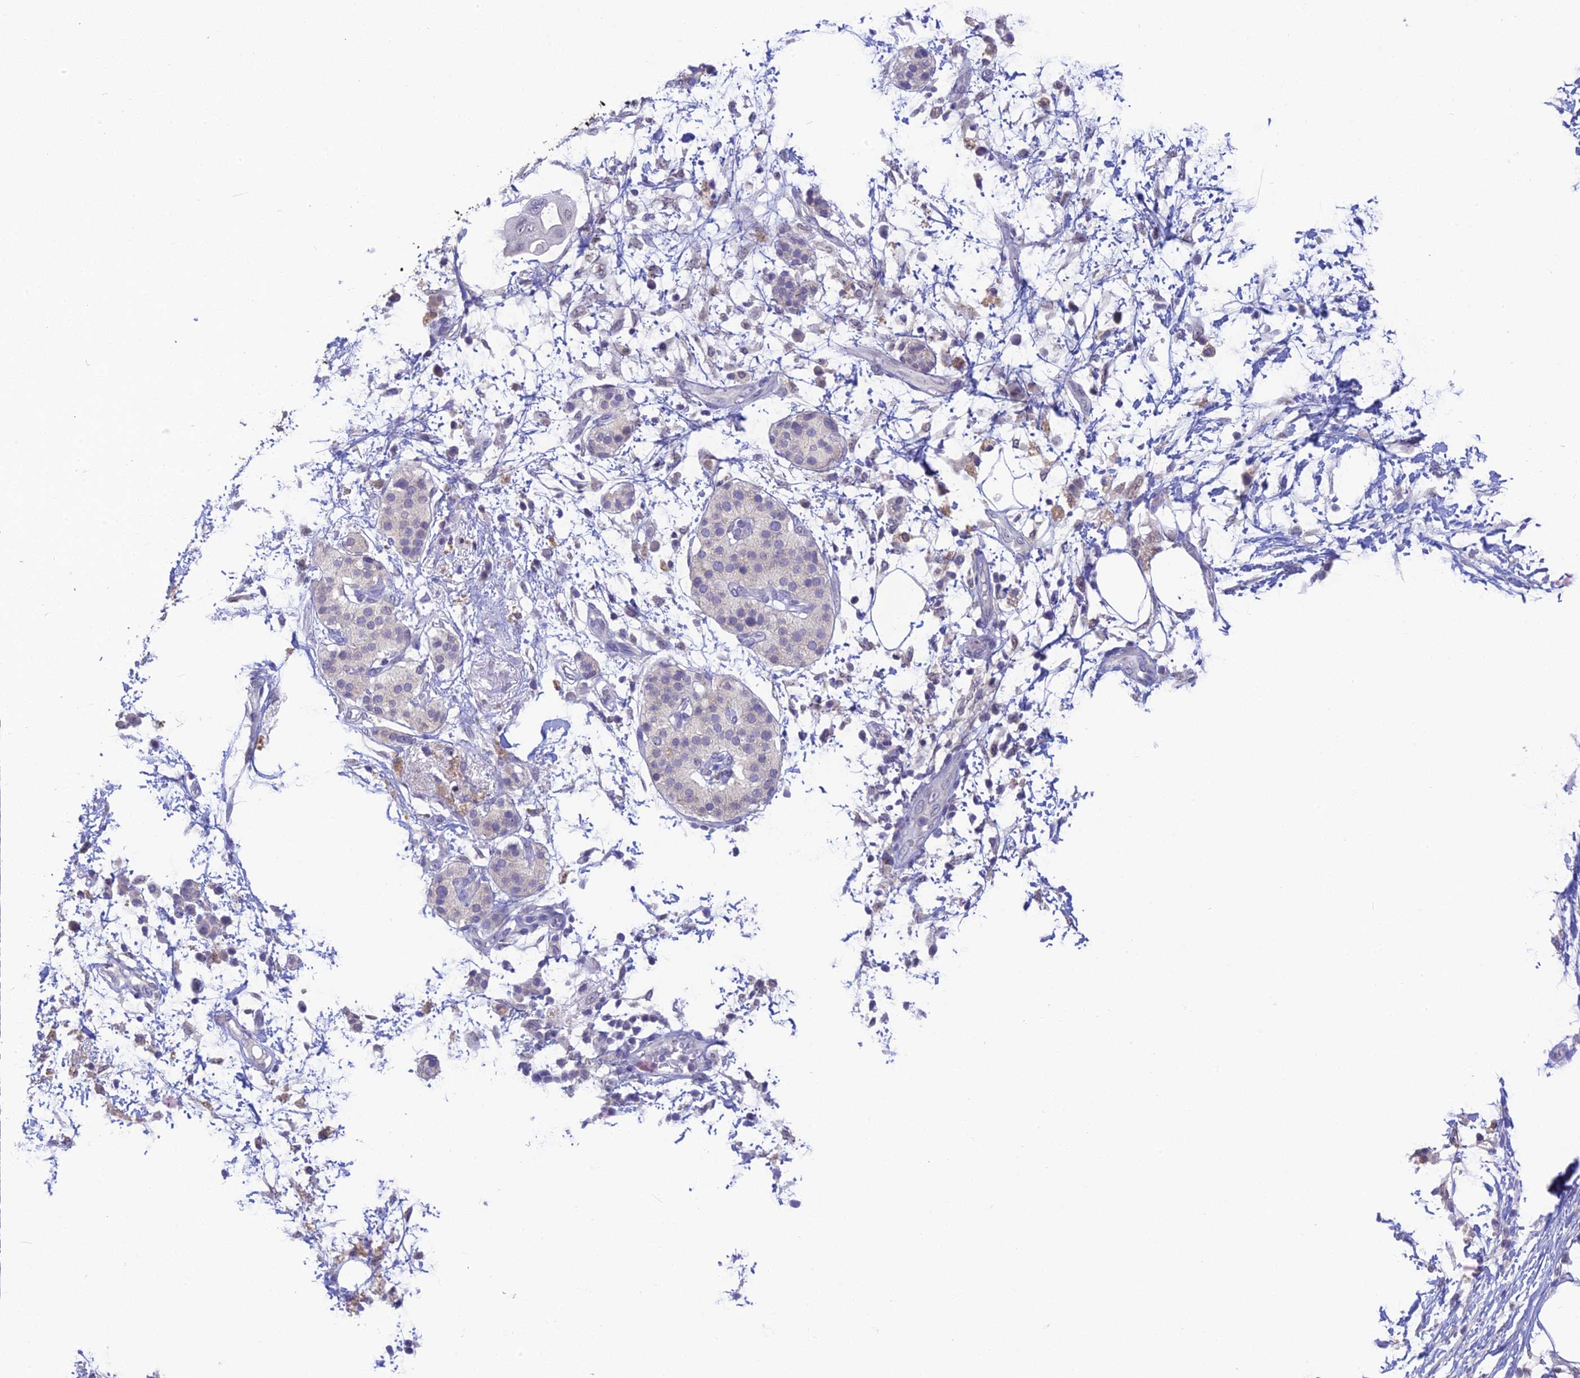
{"staining": {"intensity": "negative", "quantity": "none", "location": "none"}, "tissue": "pancreatic cancer", "cell_type": "Tumor cells", "image_type": "cancer", "snomed": [{"axis": "morphology", "description": "Adenocarcinoma, NOS"}, {"axis": "topography", "description": "Pancreas"}], "caption": "A histopathology image of human adenocarcinoma (pancreatic) is negative for staining in tumor cells.", "gene": "BMT2", "patient": {"sex": "male", "age": 68}}